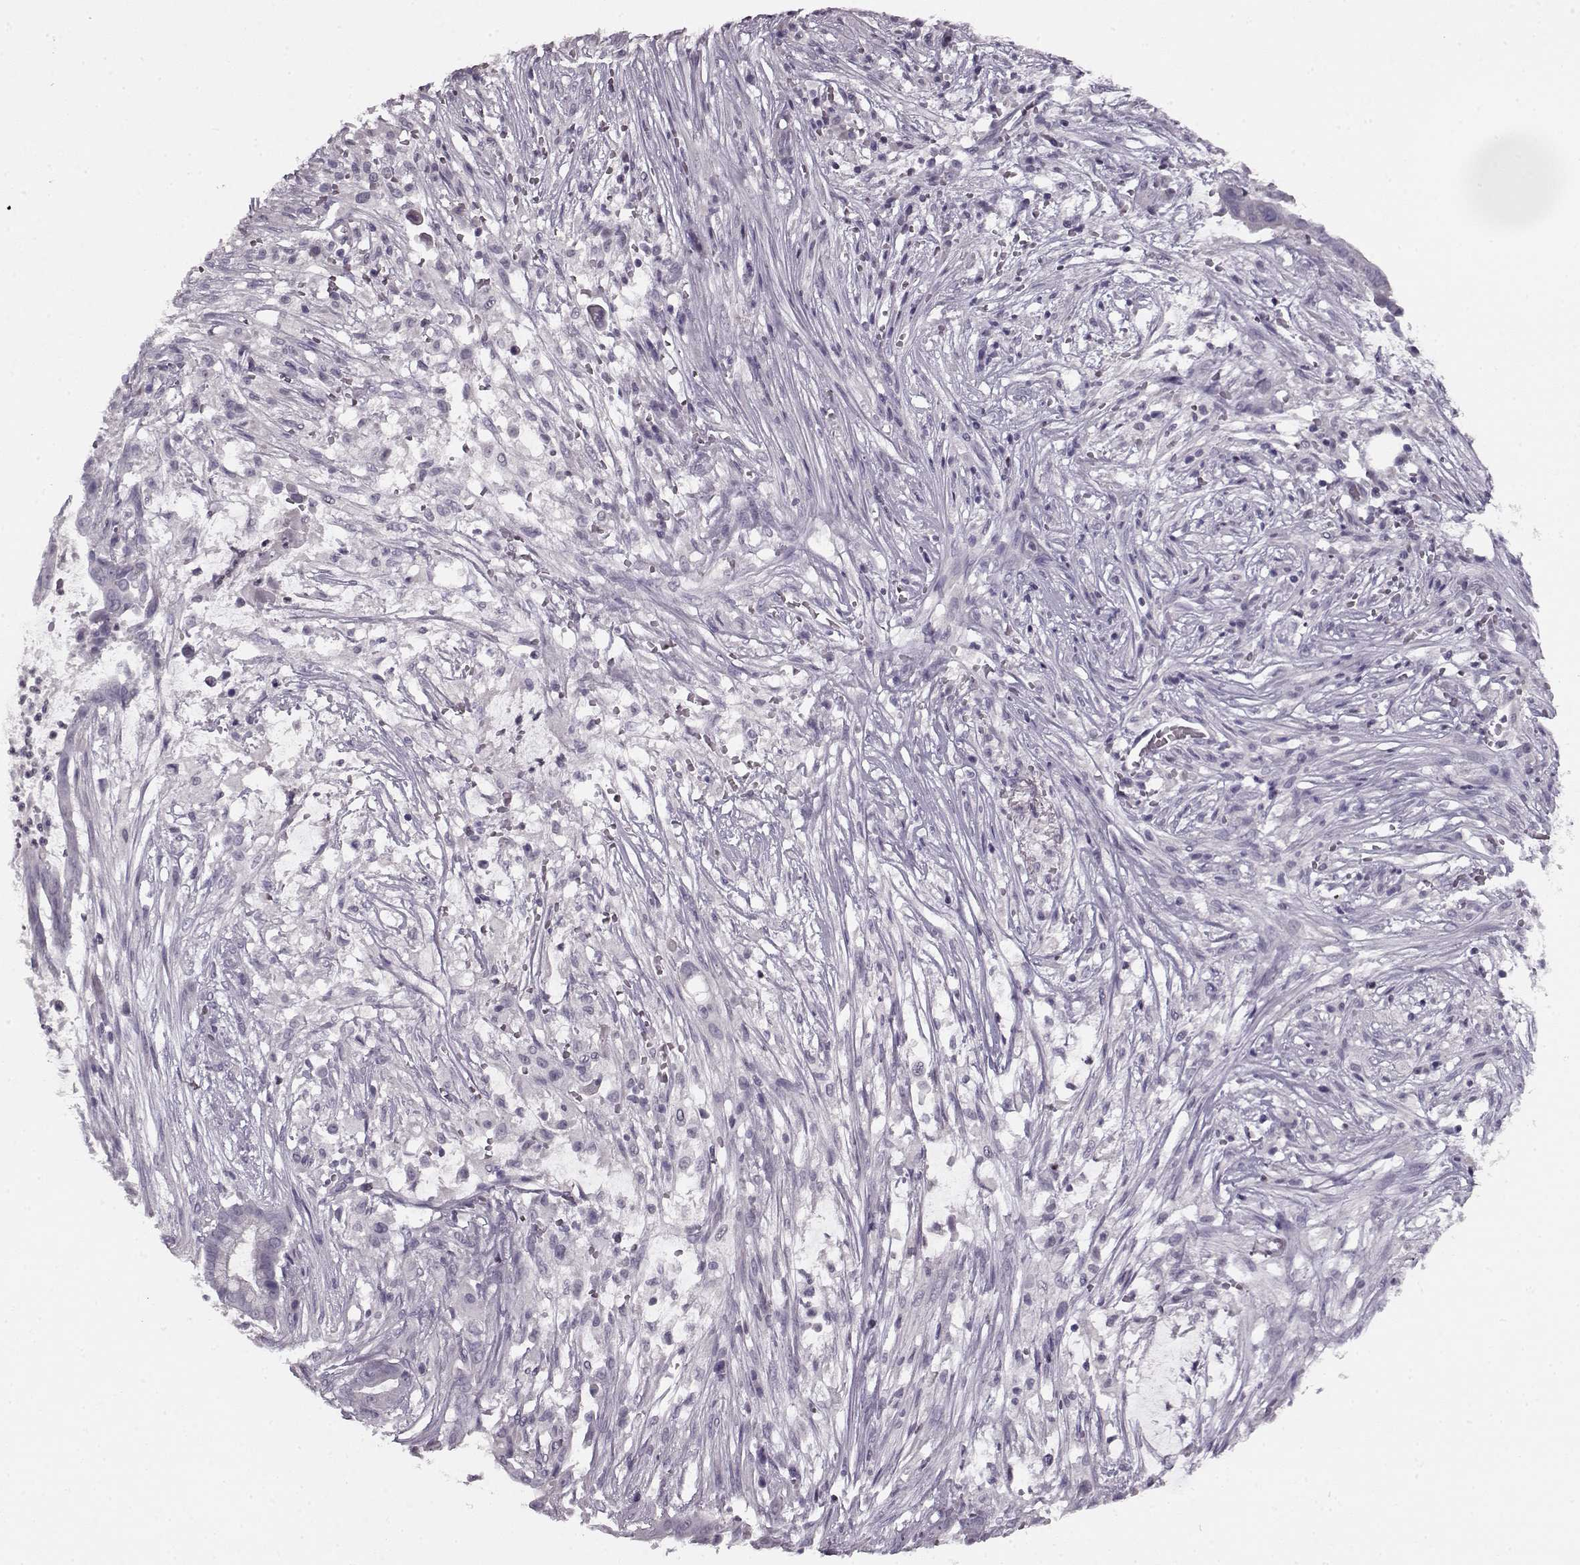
{"staining": {"intensity": "negative", "quantity": "none", "location": "none"}, "tissue": "pancreatic cancer", "cell_type": "Tumor cells", "image_type": "cancer", "snomed": [{"axis": "morphology", "description": "Adenocarcinoma, NOS"}, {"axis": "topography", "description": "Pancreas"}], "caption": "This is a photomicrograph of IHC staining of pancreatic cancer (adenocarcinoma), which shows no positivity in tumor cells.", "gene": "RP1L1", "patient": {"sex": "male", "age": 61}}